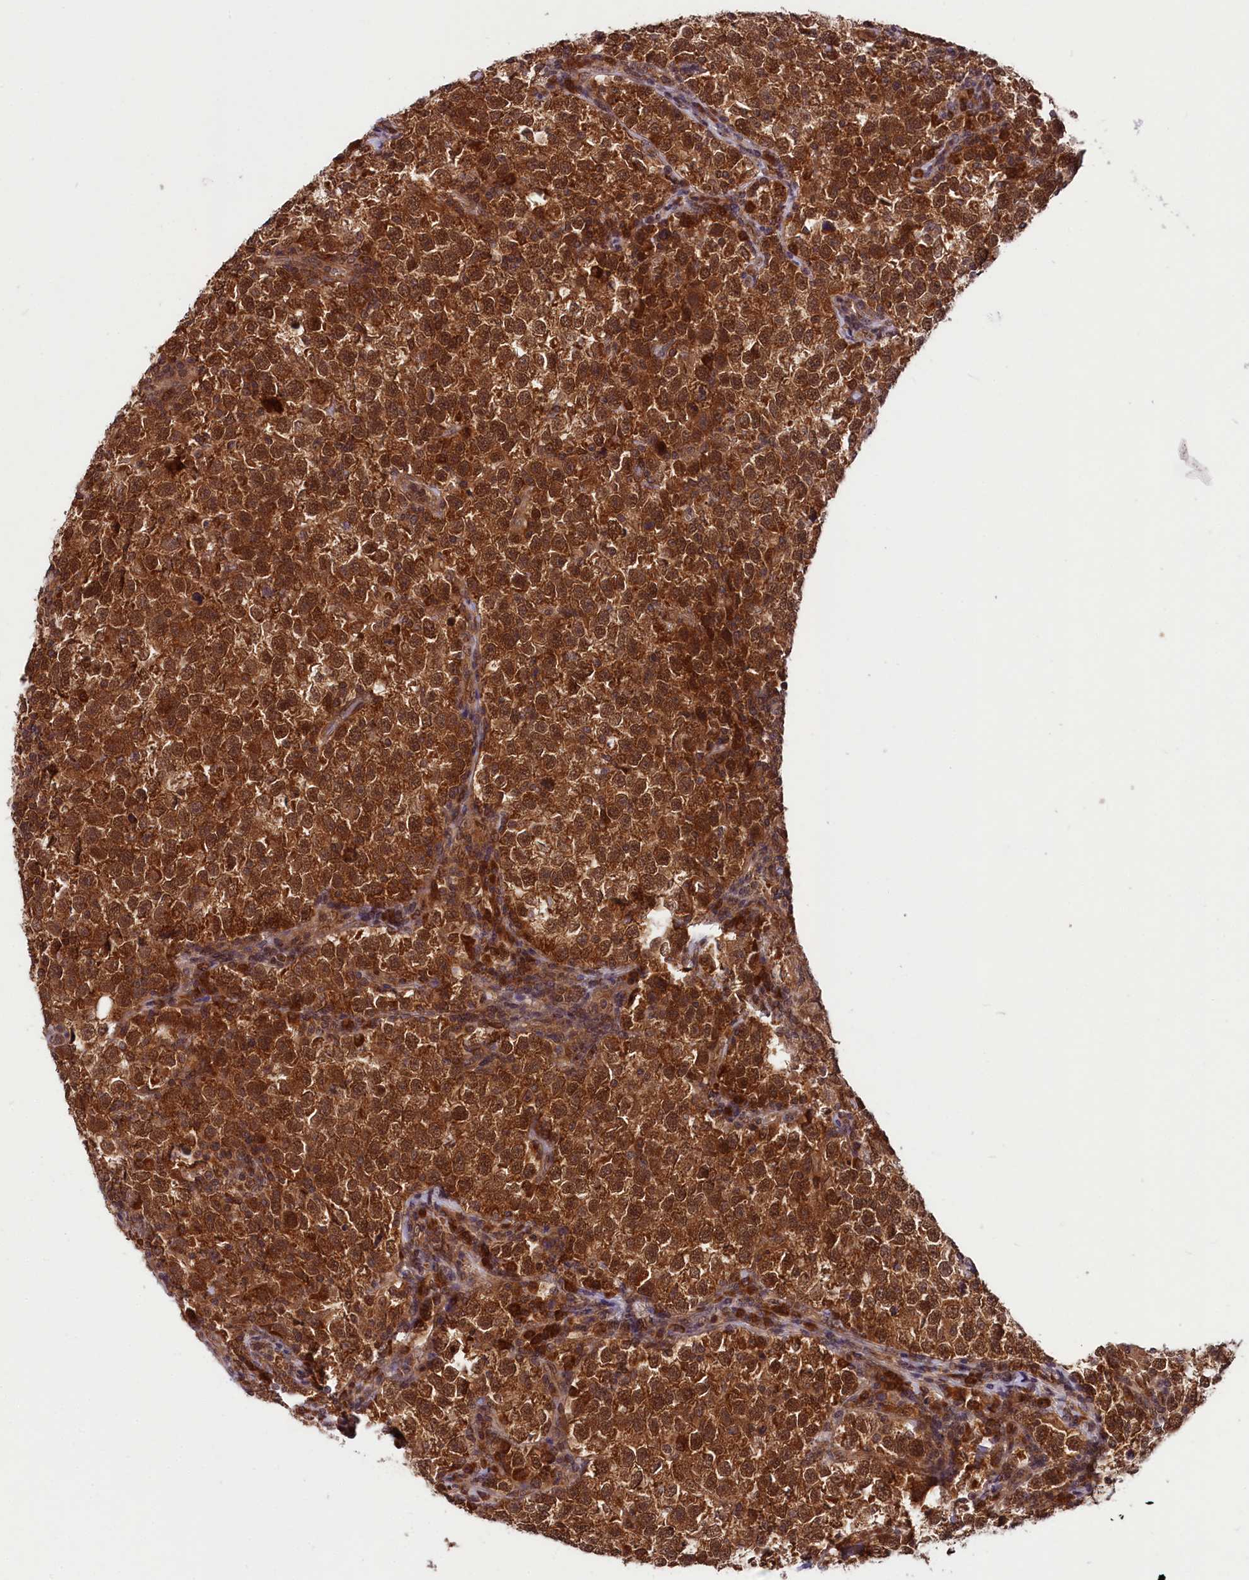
{"staining": {"intensity": "strong", "quantity": ">75%", "location": "cytoplasmic/membranous,nuclear"}, "tissue": "testis cancer", "cell_type": "Tumor cells", "image_type": "cancer", "snomed": [{"axis": "morphology", "description": "Normal tissue, NOS"}, {"axis": "morphology", "description": "Seminoma, NOS"}, {"axis": "topography", "description": "Testis"}], "caption": "IHC of testis cancer reveals high levels of strong cytoplasmic/membranous and nuclear staining in about >75% of tumor cells.", "gene": "UBE3A", "patient": {"sex": "male", "age": 43}}